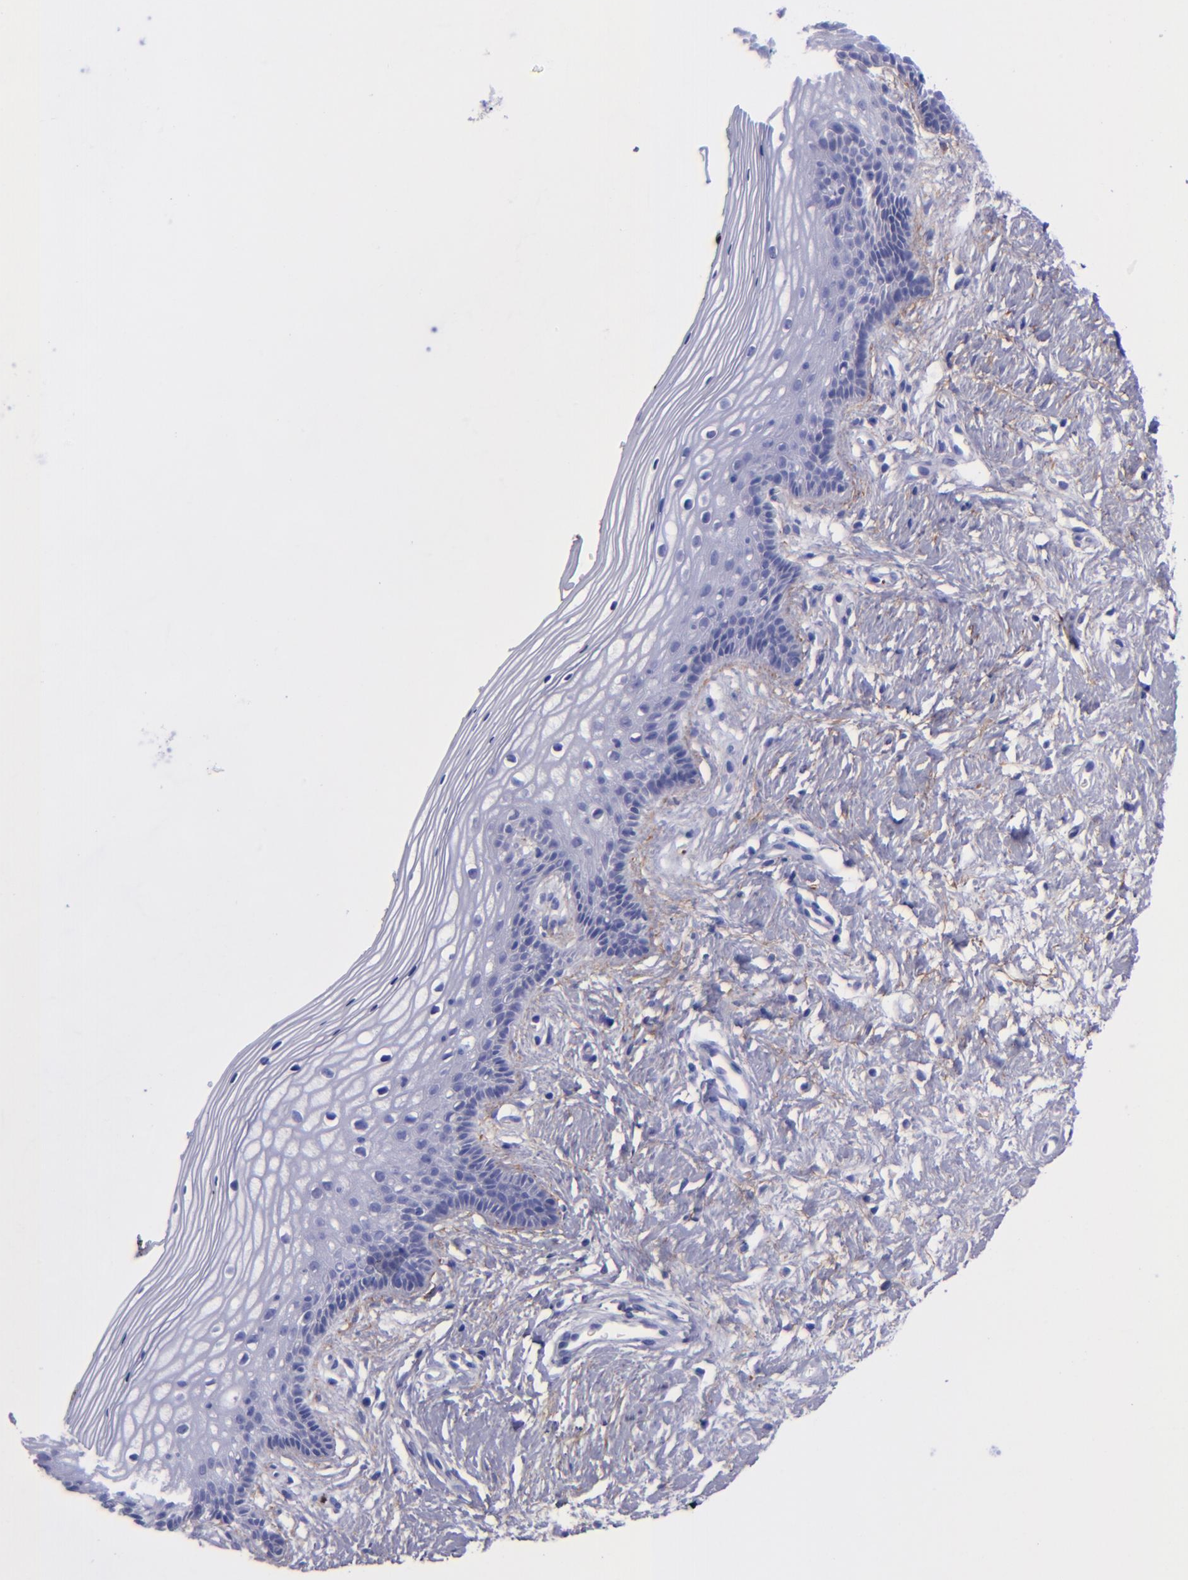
{"staining": {"intensity": "negative", "quantity": "none", "location": "none"}, "tissue": "vagina", "cell_type": "Squamous epithelial cells", "image_type": "normal", "snomed": [{"axis": "morphology", "description": "Normal tissue, NOS"}, {"axis": "topography", "description": "Vagina"}], "caption": "DAB immunohistochemical staining of unremarkable vagina shows no significant positivity in squamous epithelial cells. (DAB (3,3'-diaminobenzidine) IHC with hematoxylin counter stain).", "gene": "EFCAB13", "patient": {"sex": "female", "age": 46}}